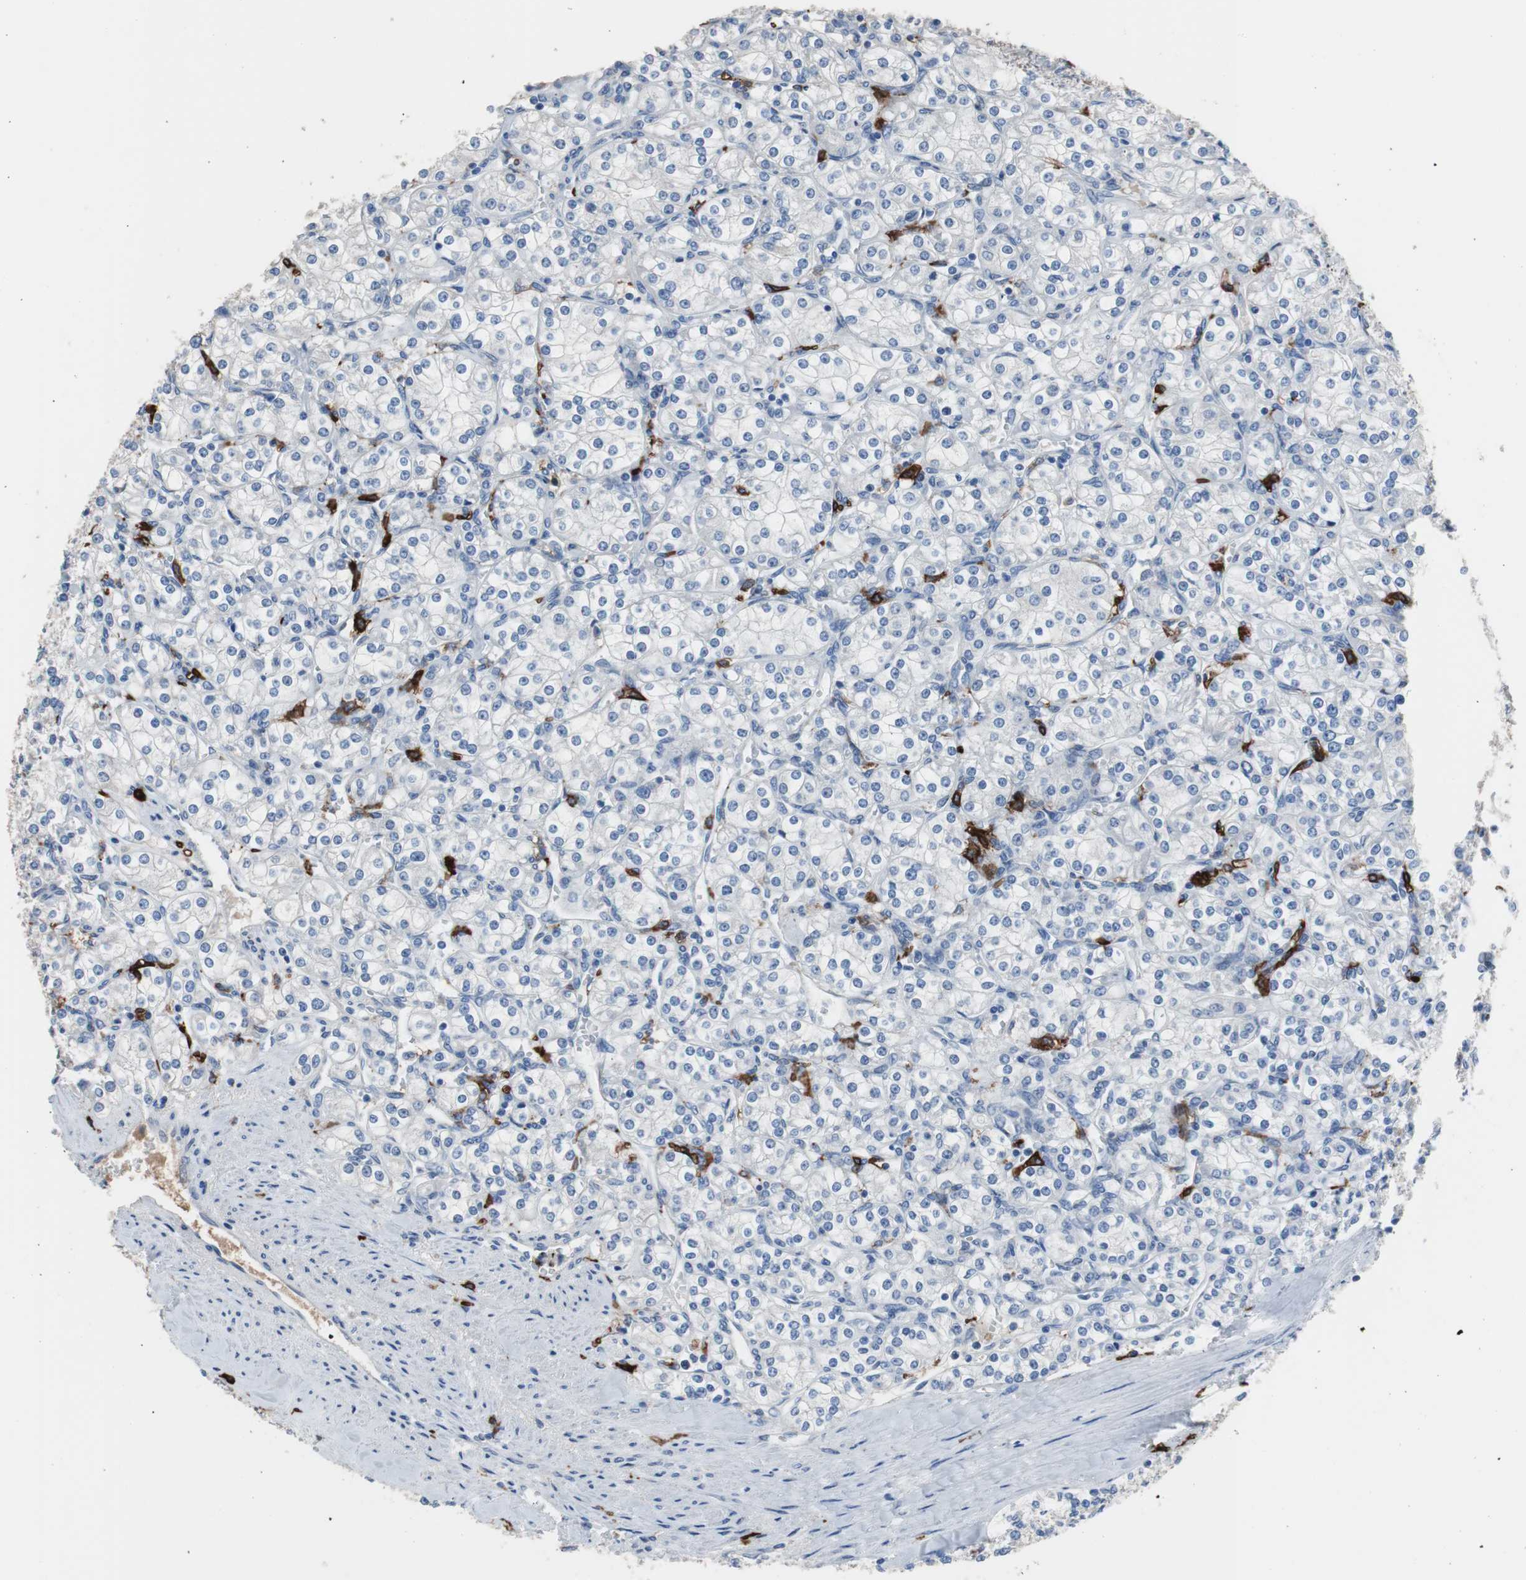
{"staining": {"intensity": "negative", "quantity": "none", "location": "none"}, "tissue": "renal cancer", "cell_type": "Tumor cells", "image_type": "cancer", "snomed": [{"axis": "morphology", "description": "Adenocarcinoma, NOS"}, {"axis": "topography", "description": "Kidney"}], "caption": "Human adenocarcinoma (renal) stained for a protein using immunohistochemistry (IHC) shows no expression in tumor cells.", "gene": "FCGR2B", "patient": {"sex": "male", "age": 77}}